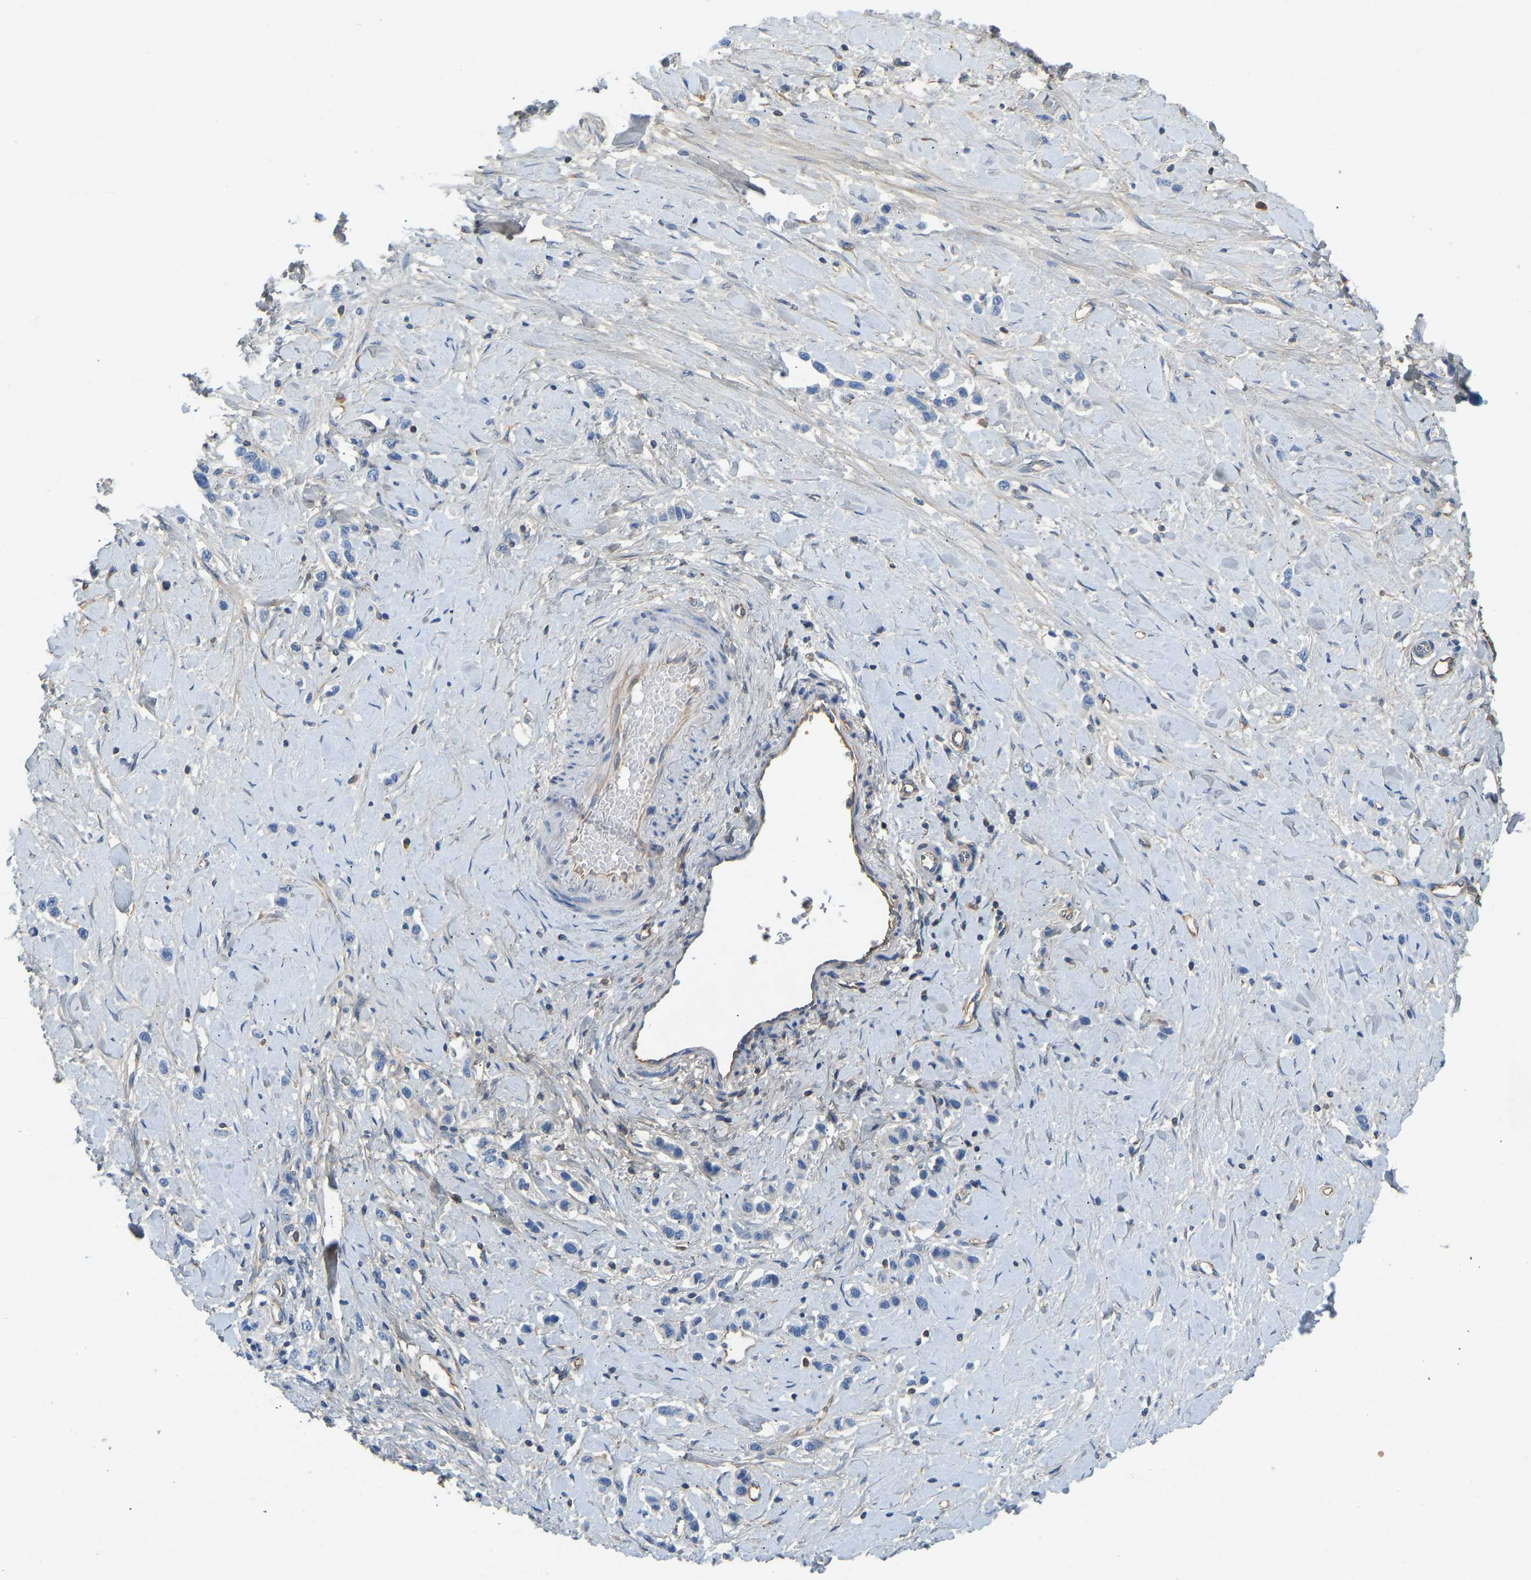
{"staining": {"intensity": "negative", "quantity": "none", "location": "none"}, "tissue": "stomach cancer", "cell_type": "Tumor cells", "image_type": "cancer", "snomed": [{"axis": "morphology", "description": "Adenocarcinoma, NOS"}, {"axis": "topography", "description": "Stomach"}], "caption": "DAB (3,3'-diaminobenzidine) immunohistochemical staining of adenocarcinoma (stomach) shows no significant staining in tumor cells.", "gene": "TECTA", "patient": {"sex": "female", "age": 65}}